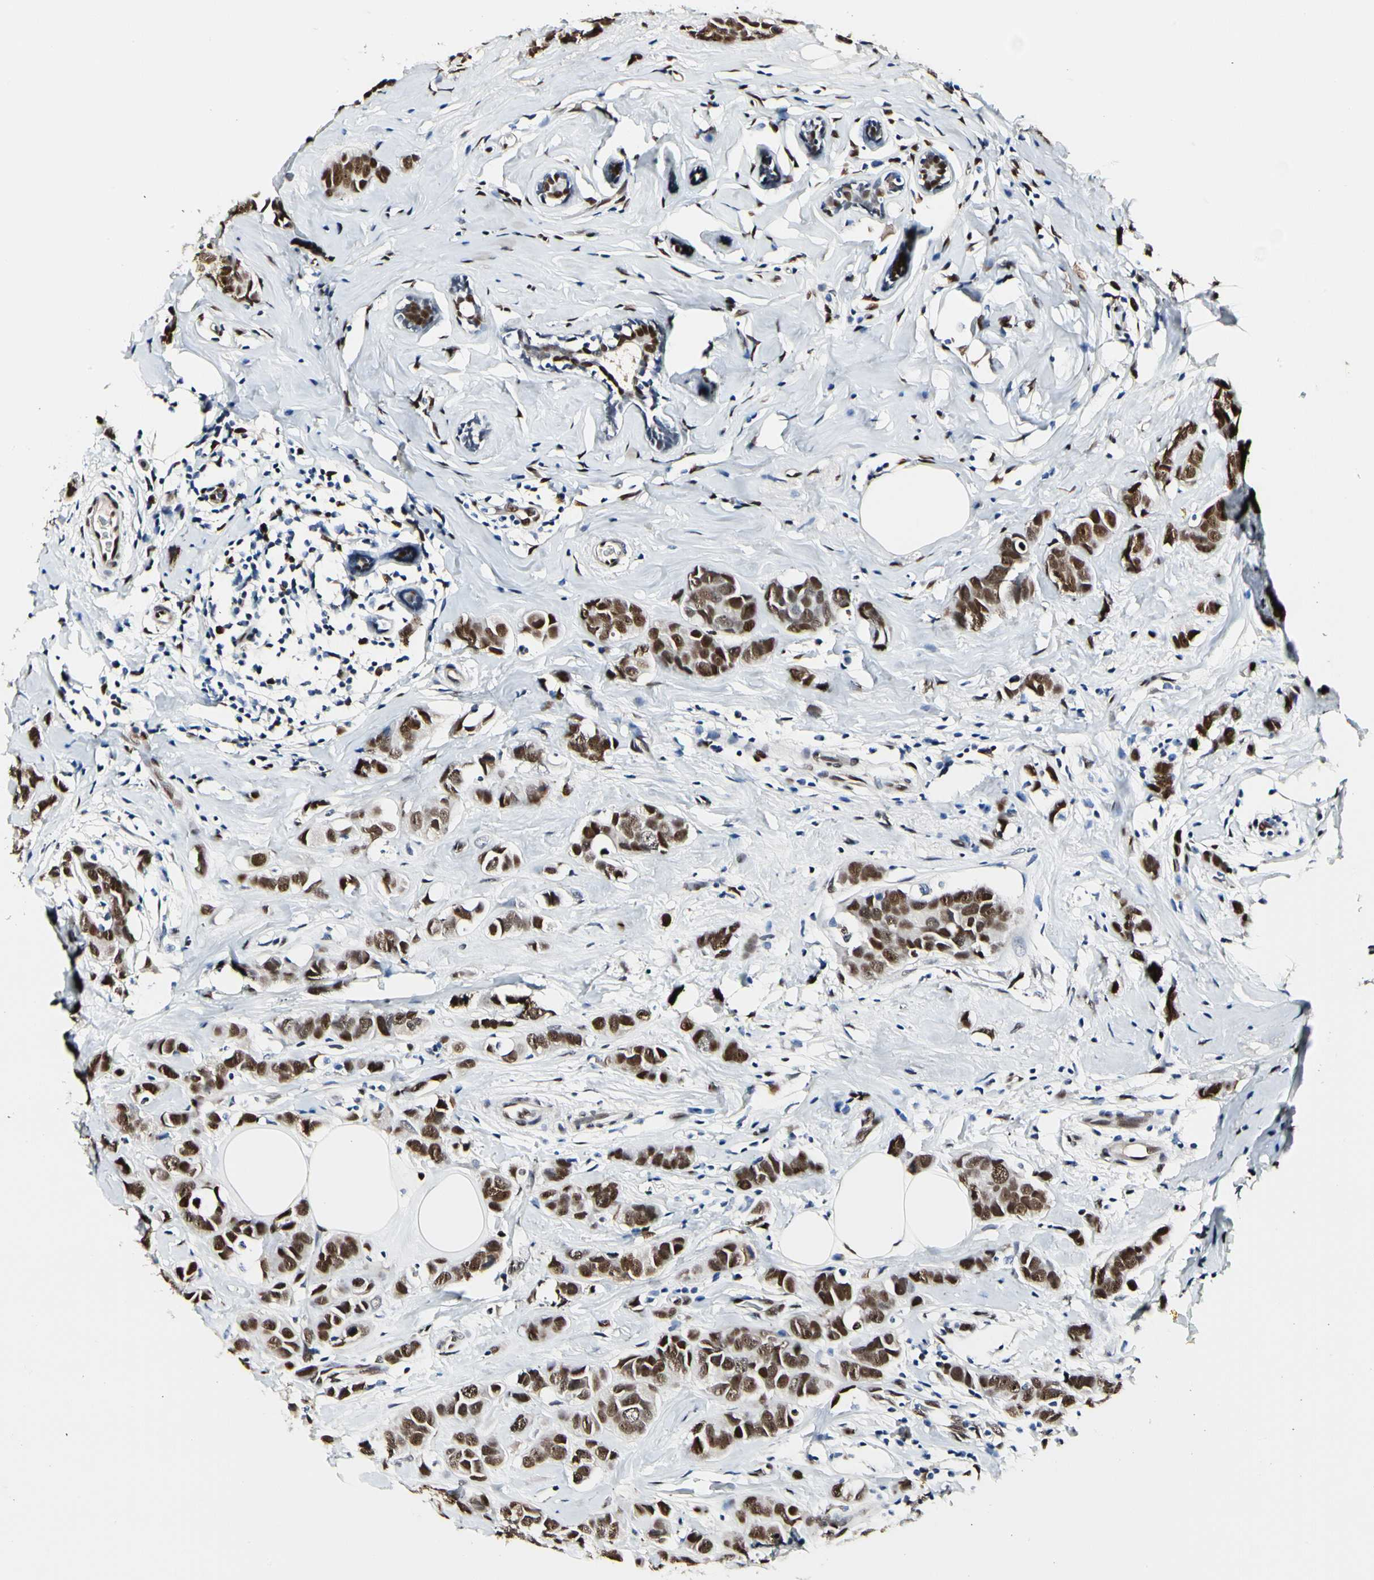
{"staining": {"intensity": "moderate", "quantity": ">75%", "location": "nuclear"}, "tissue": "breast cancer", "cell_type": "Tumor cells", "image_type": "cancer", "snomed": [{"axis": "morphology", "description": "Normal tissue, NOS"}, {"axis": "morphology", "description": "Duct carcinoma"}, {"axis": "topography", "description": "Breast"}], "caption": "Breast cancer (infiltrating ductal carcinoma) tissue displays moderate nuclear positivity in about >75% of tumor cells", "gene": "NFIA", "patient": {"sex": "female", "age": 50}}